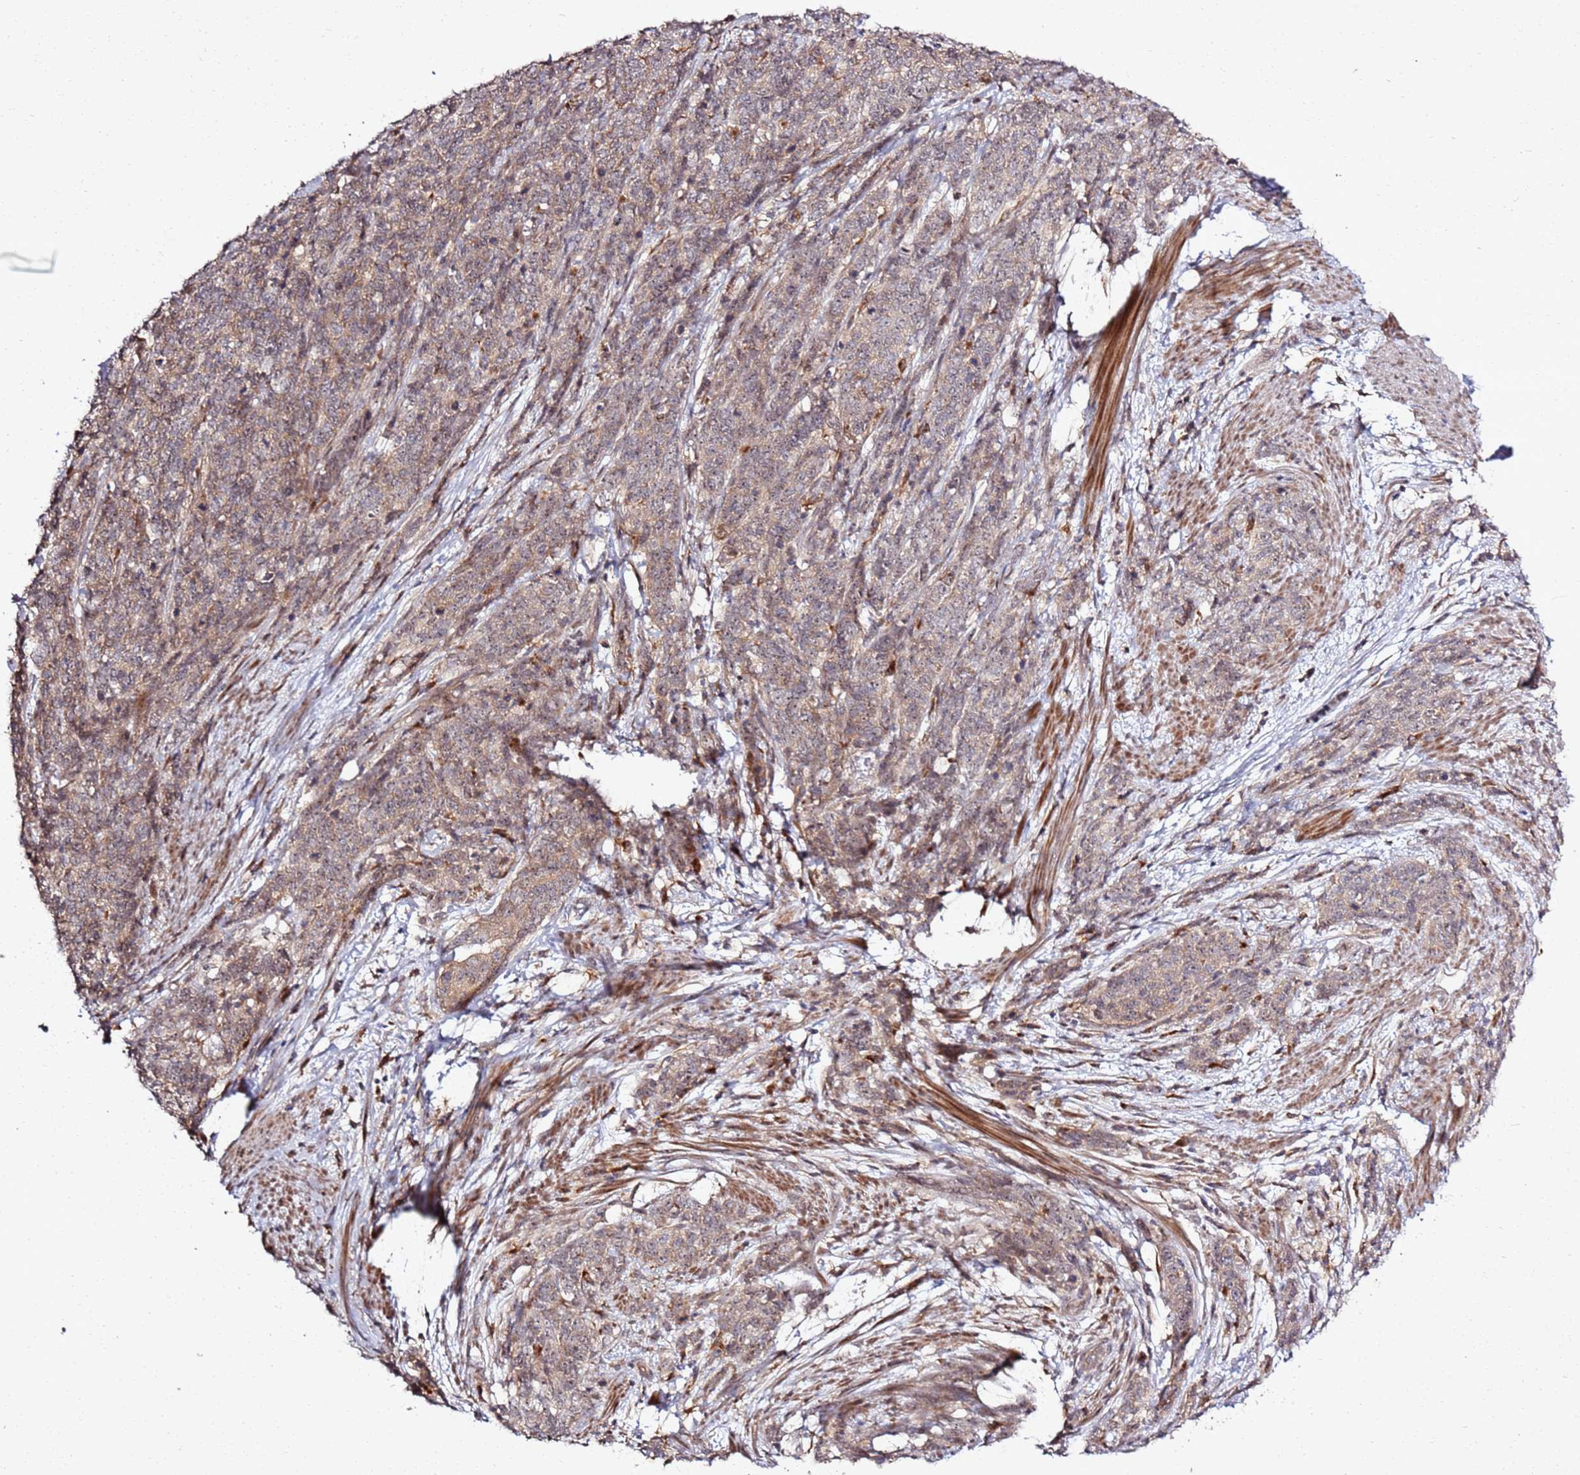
{"staining": {"intensity": "weak", "quantity": "25%-75%", "location": "cytoplasmic/membranous,nuclear"}, "tissue": "cervical cancer", "cell_type": "Tumor cells", "image_type": "cancer", "snomed": [{"axis": "morphology", "description": "Squamous cell carcinoma, NOS"}, {"axis": "topography", "description": "Cervix"}], "caption": "A brown stain shows weak cytoplasmic/membranous and nuclear positivity of a protein in human cervical cancer tumor cells.", "gene": "CNPY1", "patient": {"sex": "female", "age": 60}}